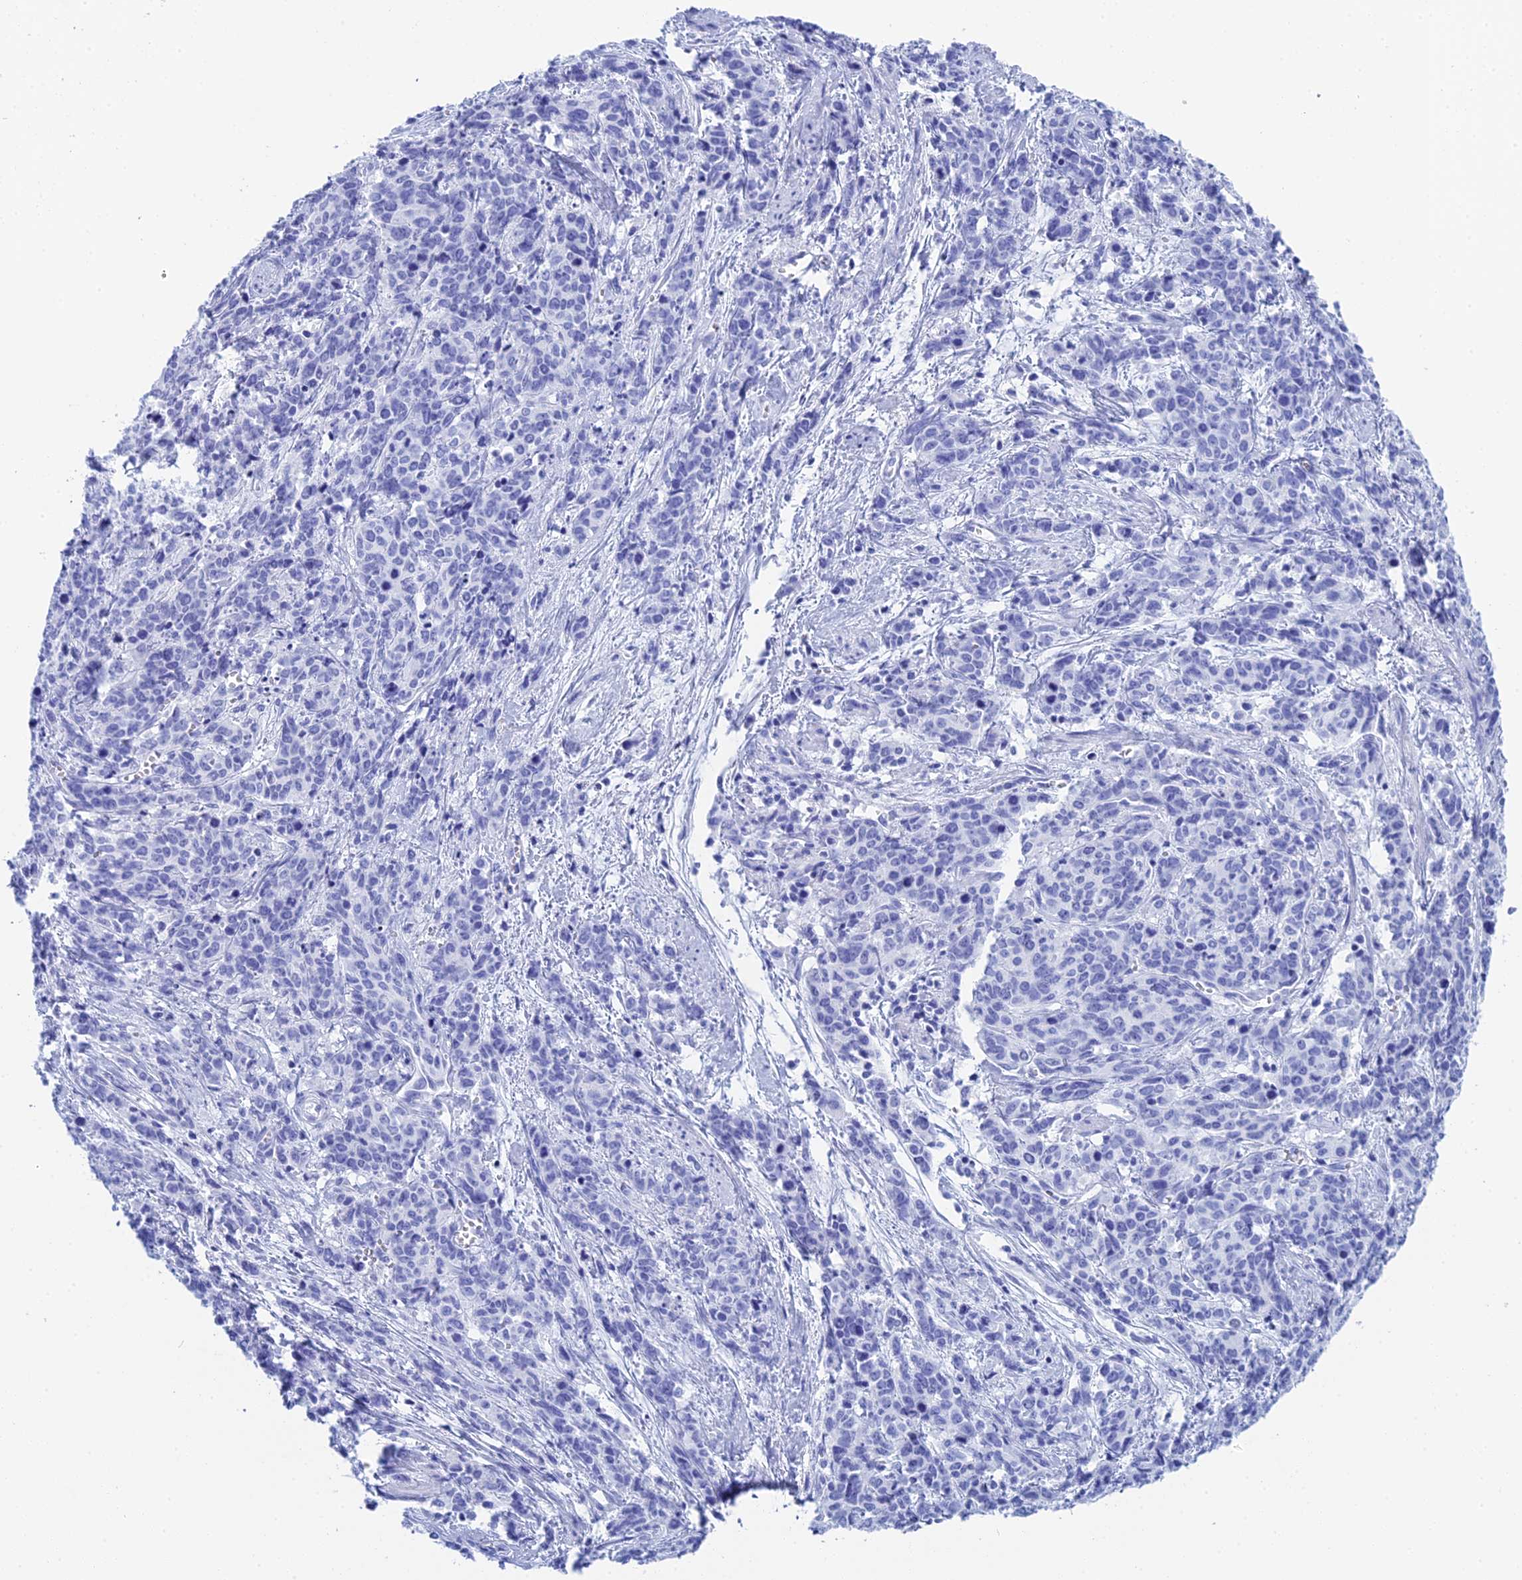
{"staining": {"intensity": "negative", "quantity": "none", "location": "none"}, "tissue": "cervical cancer", "cell_type": "Tumor cells", "image_type": "cancer", "snomed": [{"axis": "morphology", "description": "Squamous cell carcinoma, NOS"}, {"axis": "topography", "description": "Cervix"}], "caption": "The immunohistochemistry micrograph has no significant expression in tumor cells of squamous cell carcinoma (cervical) tissue.", "gene": "TEX101", "patient": {"sex": "female", "age": 60}}